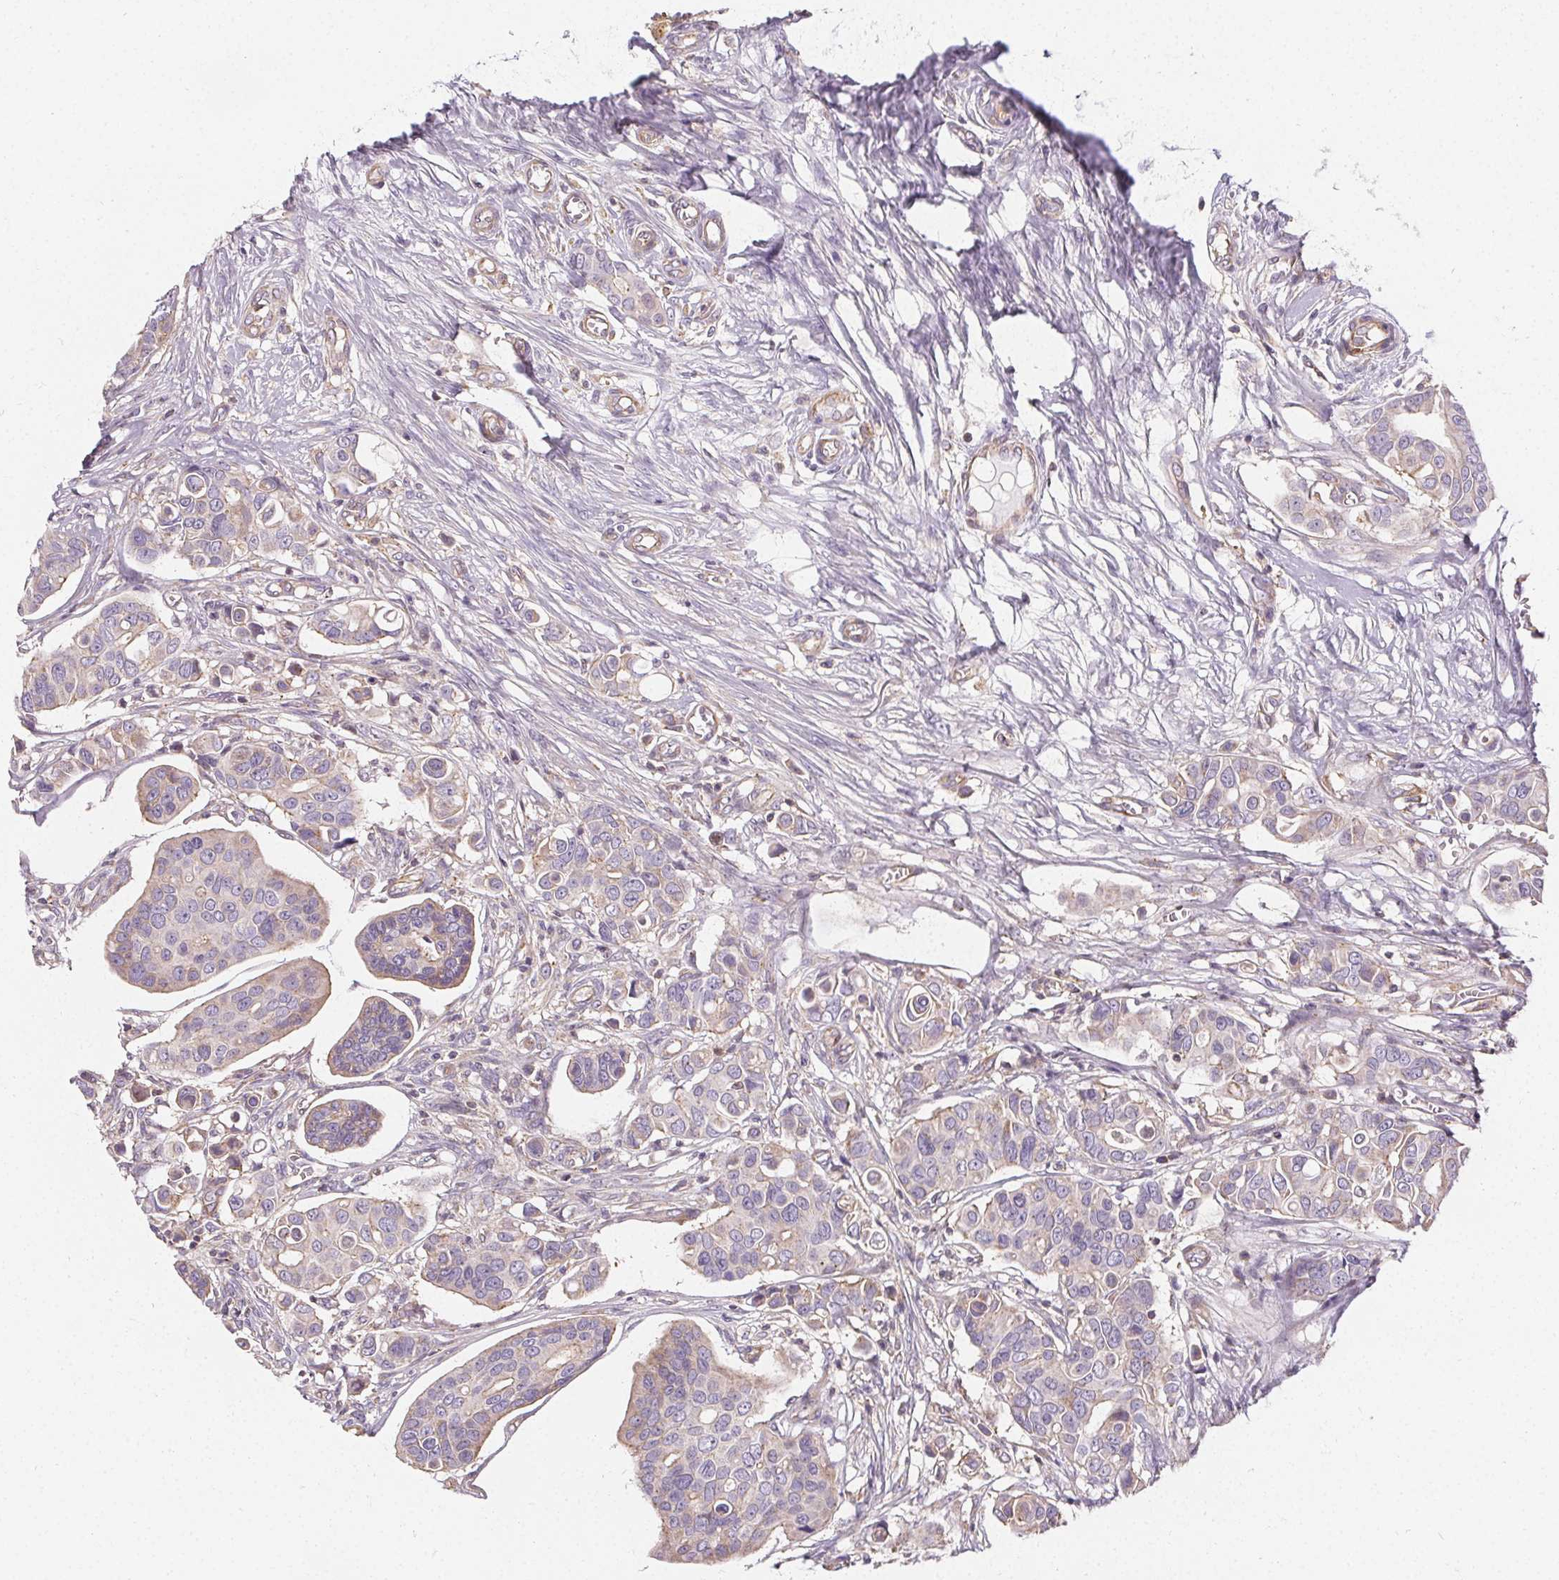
{"staining": {"intensity": "negative", "quantity": "none", "location": "none"}, "tissue": "breast cancer", "cell_type": "Tumor cells", "image_type": "cancer", "snomed": [{"axis": "morphology", "description": "Normal tissue, NOS"}, {"axis": "morphology", "description": "Duct carcinoma"}, {"axis": "topography", "description": "Skin"}, {"axis": "topography", "description": "Breast"}], "caption": "Immunohistochemical staining of human breast infiltrating ductal carcinoma reveals no significant expression in tumor cells.", "gene": "APLP1", "patient": {"sex": "female", "age": 54}}